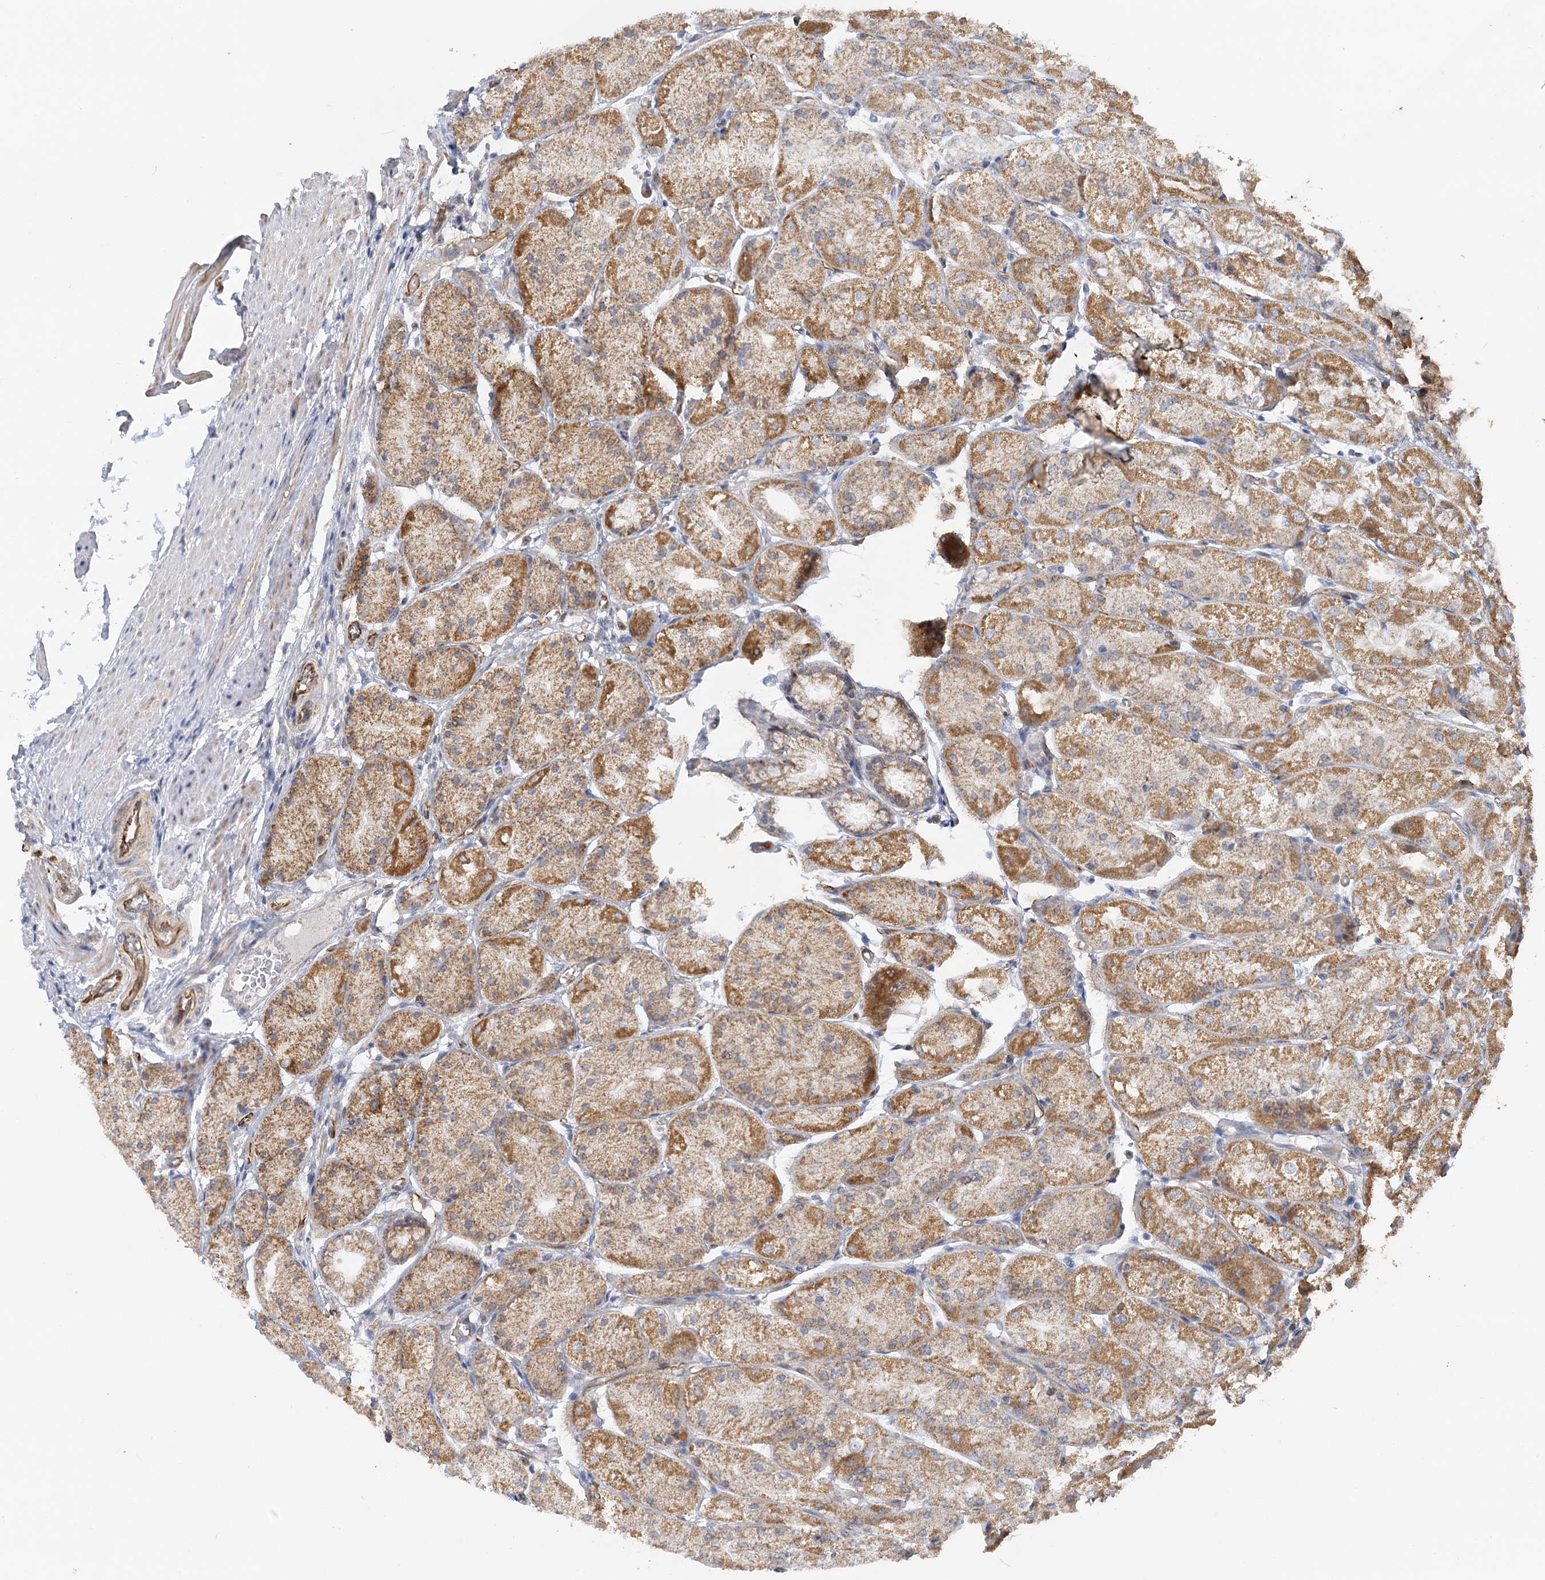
{"staining": {"intensity": "moderate", "quantity": ">75%", "location": "cytoplasmic/membranous"}, "tissue": "stomach", "cell_type": "Glandular cells", "image_type": "normal", "snomed": [{"axis": "morphology", "description": "Normal tissue, NOS"}, {"axis": "topography", "description": "Stomach, upper"}], "caption": "Immunohistochemistry photomicrograph of benign stomach: stomach stained using IHC shows medium levels of moderate protein expression localized specifically in the cytoplasmic/membranous of glandular cells, appearing as a cytoplasmic/membranous brown color.", "gene": "NELL2", "patient": {"sex": "male", "age": 72}}